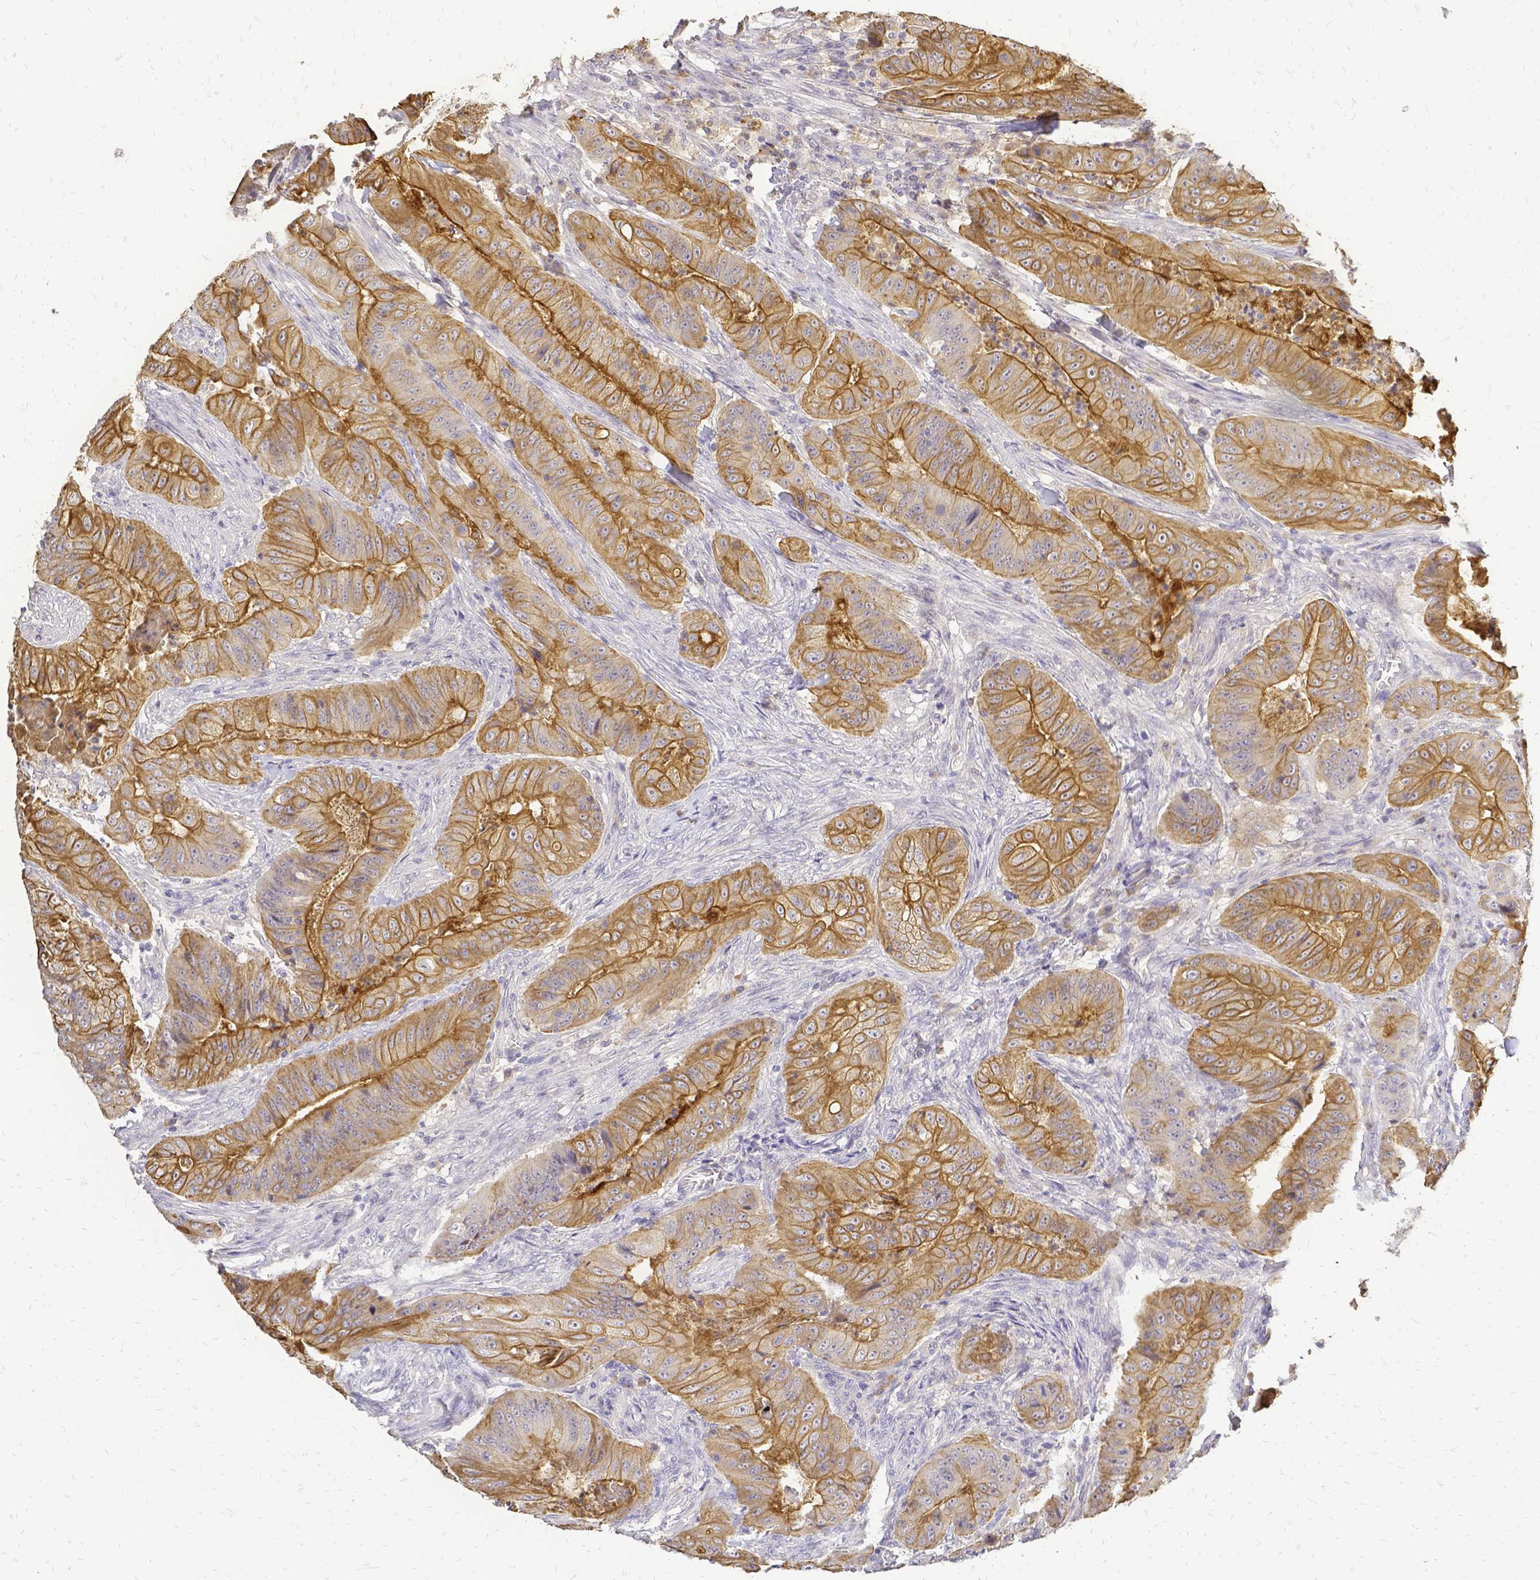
{"staining": {"intensity": "moderate", "quantity": ">75%", "location": "cytoplasmic/membranous"}, "tissue": "colorectal cancer", "cell_type": "Tumor cells", "image_type": "cancer", "snomed": [{"axis": "morphology", "description": "Adenocarcinoma, NOS"}, {"axis": "topography", "description": "Colon"}], "caption": "A brown stain labels moderate cytoplasmic/membranous expression of a protein in human colorectal cancer tumor cells. The staining was performed using DAB (3,3'-diaminobenzidine), with brown indicating positive protein expression. Nuclei are stained blue with hematoxylin.", "gene": "CIB1", "patient": {"sex": "male", "age": 33}}